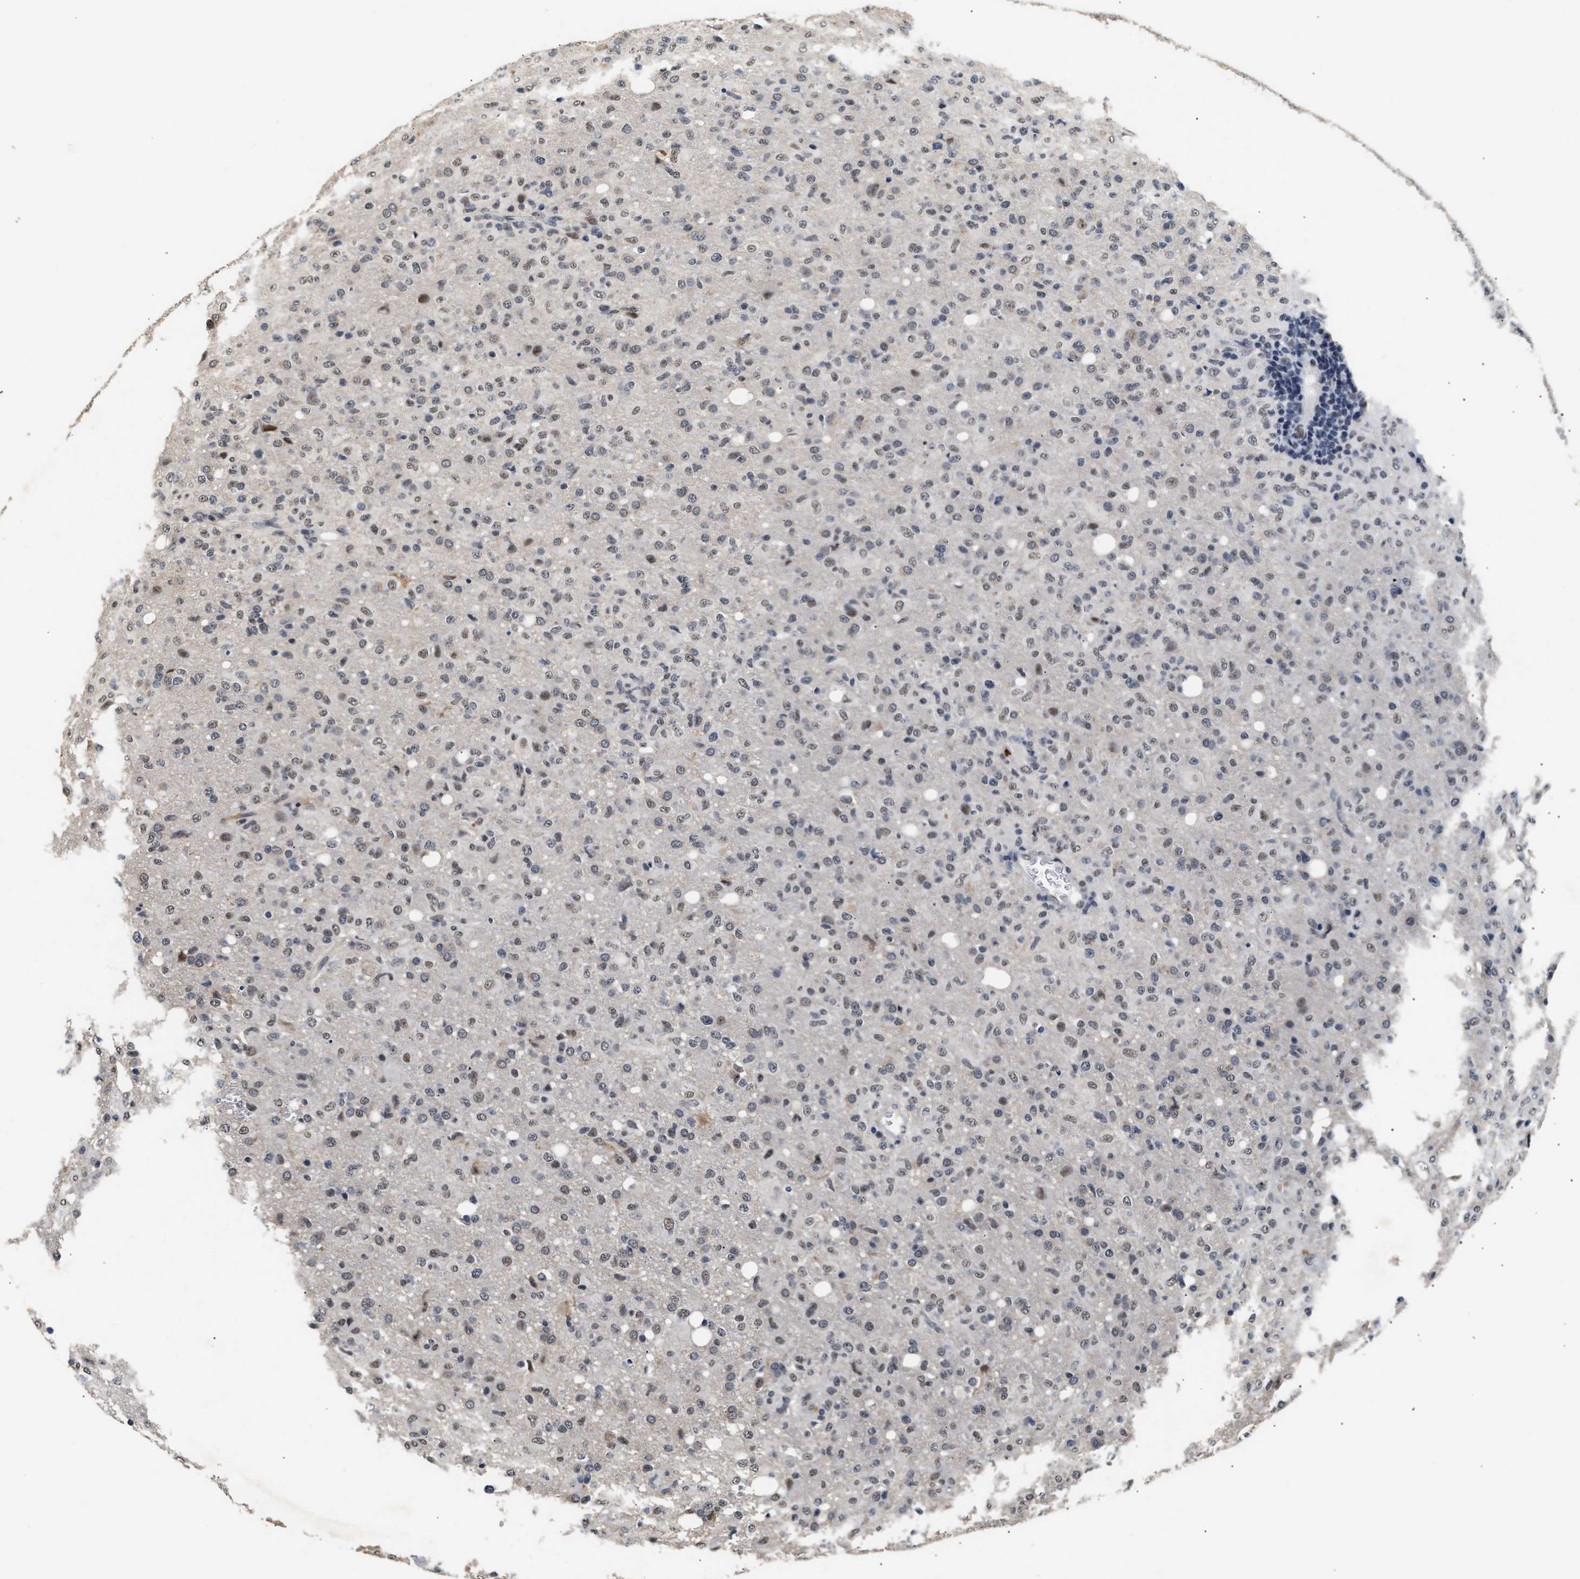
{"staining": {"intensity": "weak", "quantity": "<25%", "location": "nuclear"}, "tissue": "glioma", "cell_type": "Tumor cells", "image_type": "cancer", "snomed": [{"axis": "morphology", "description": "Glioma, malignant, High grade"}, {"axis": "topography", "description": "Brain"}], "caption": "An IHC histopathology image of malignant glioma (high-grade) is shown. There is no staining in tumor cells of malignant glioma (high-grade).", "gene": "THOC1", "patient": {"sex": "female", "age": 57}}